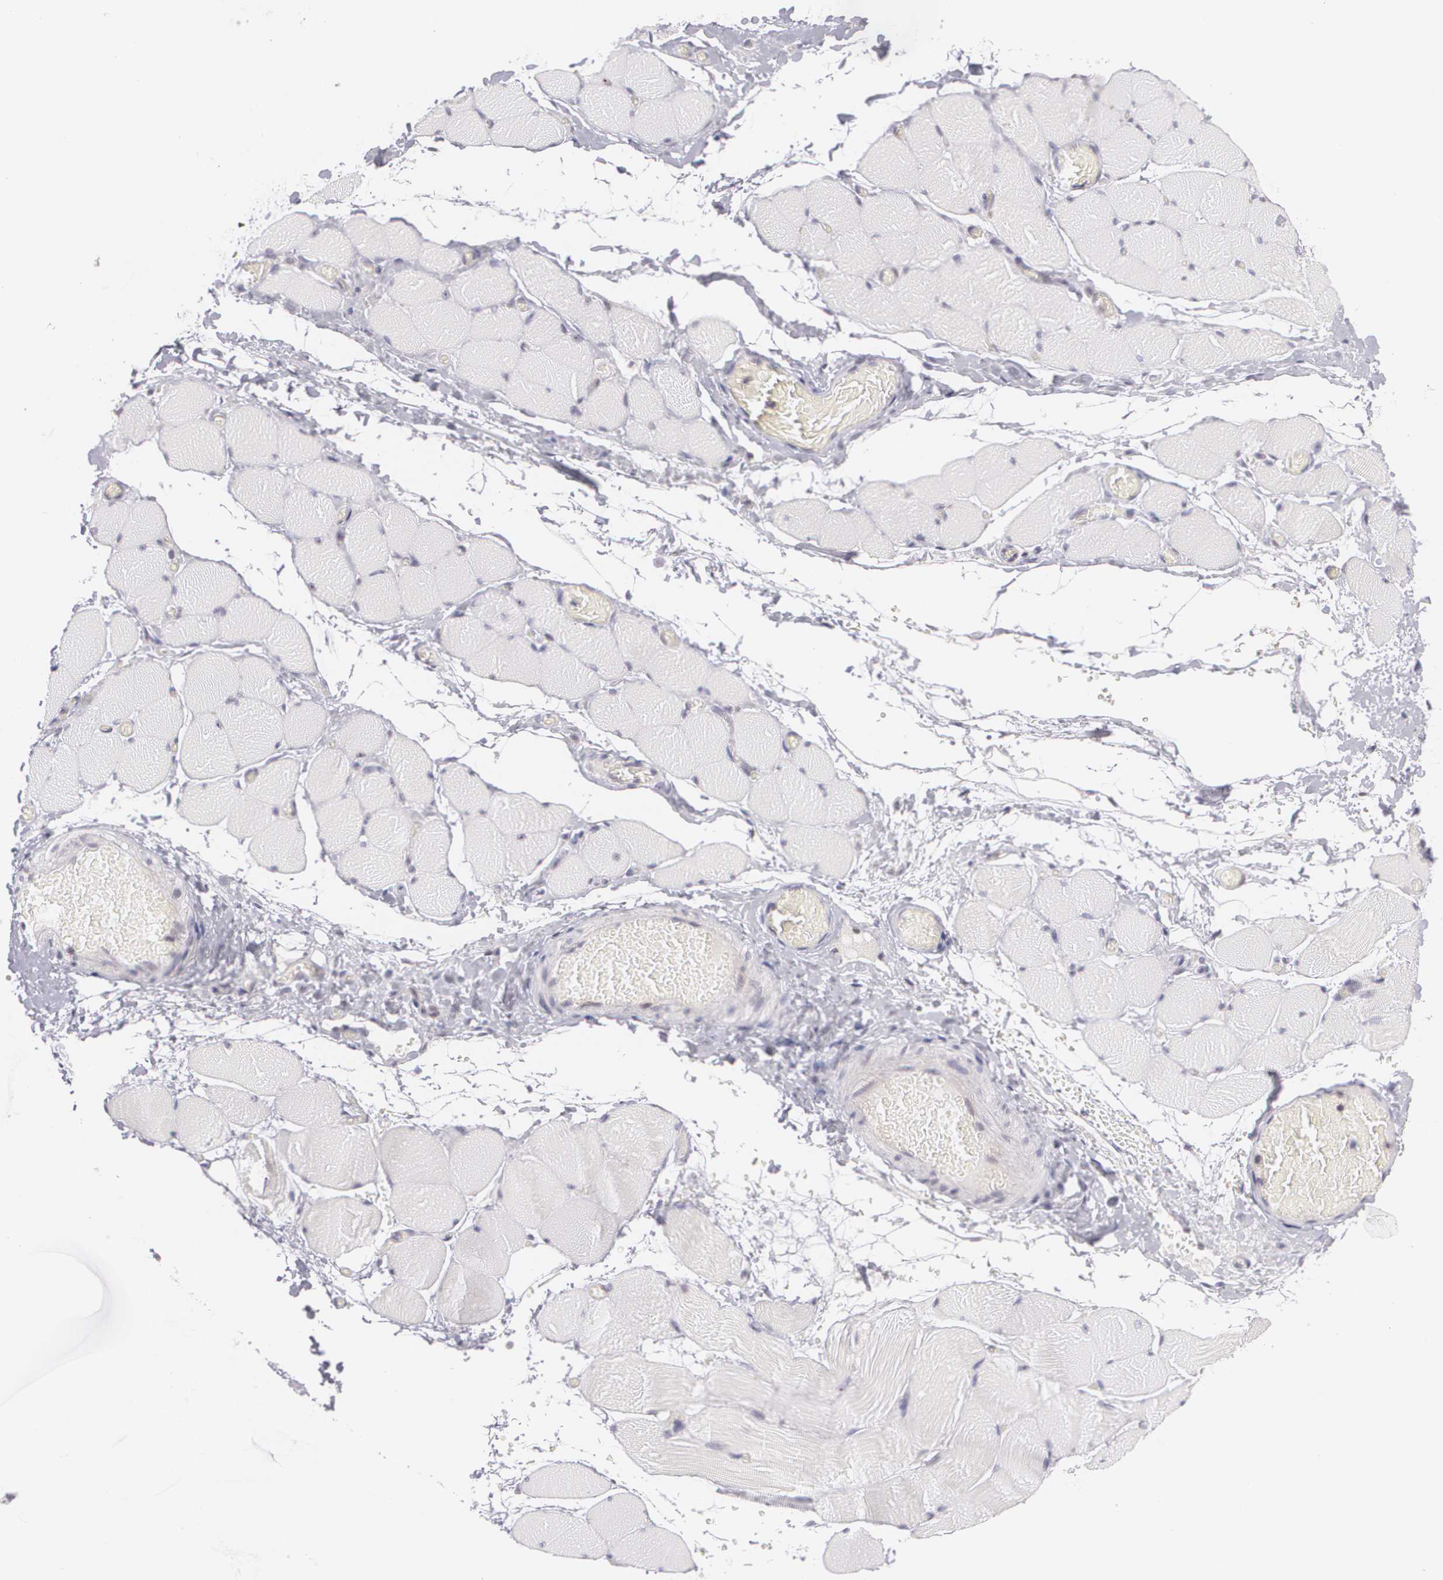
{"staining": {"intensity": "negative", "quantity": "none", "location": "none"}, "tissue": "skeletal muscle", "cell_type": "Myocytes", "image_type": "normal", "snomed": [{"axis": "morphology", "description": "Normal tissue, NOS"}, {"axis": "topography", "description": "Skeletal muscle"}, {"axis": "topography", "description": "Soft tissue"}], "caption": "Immunohistochemistry of benign skeletal muscle displays no staining in myocytes.", "gene": "BCL10", "patient": {"sex": "female", "age": 58}}